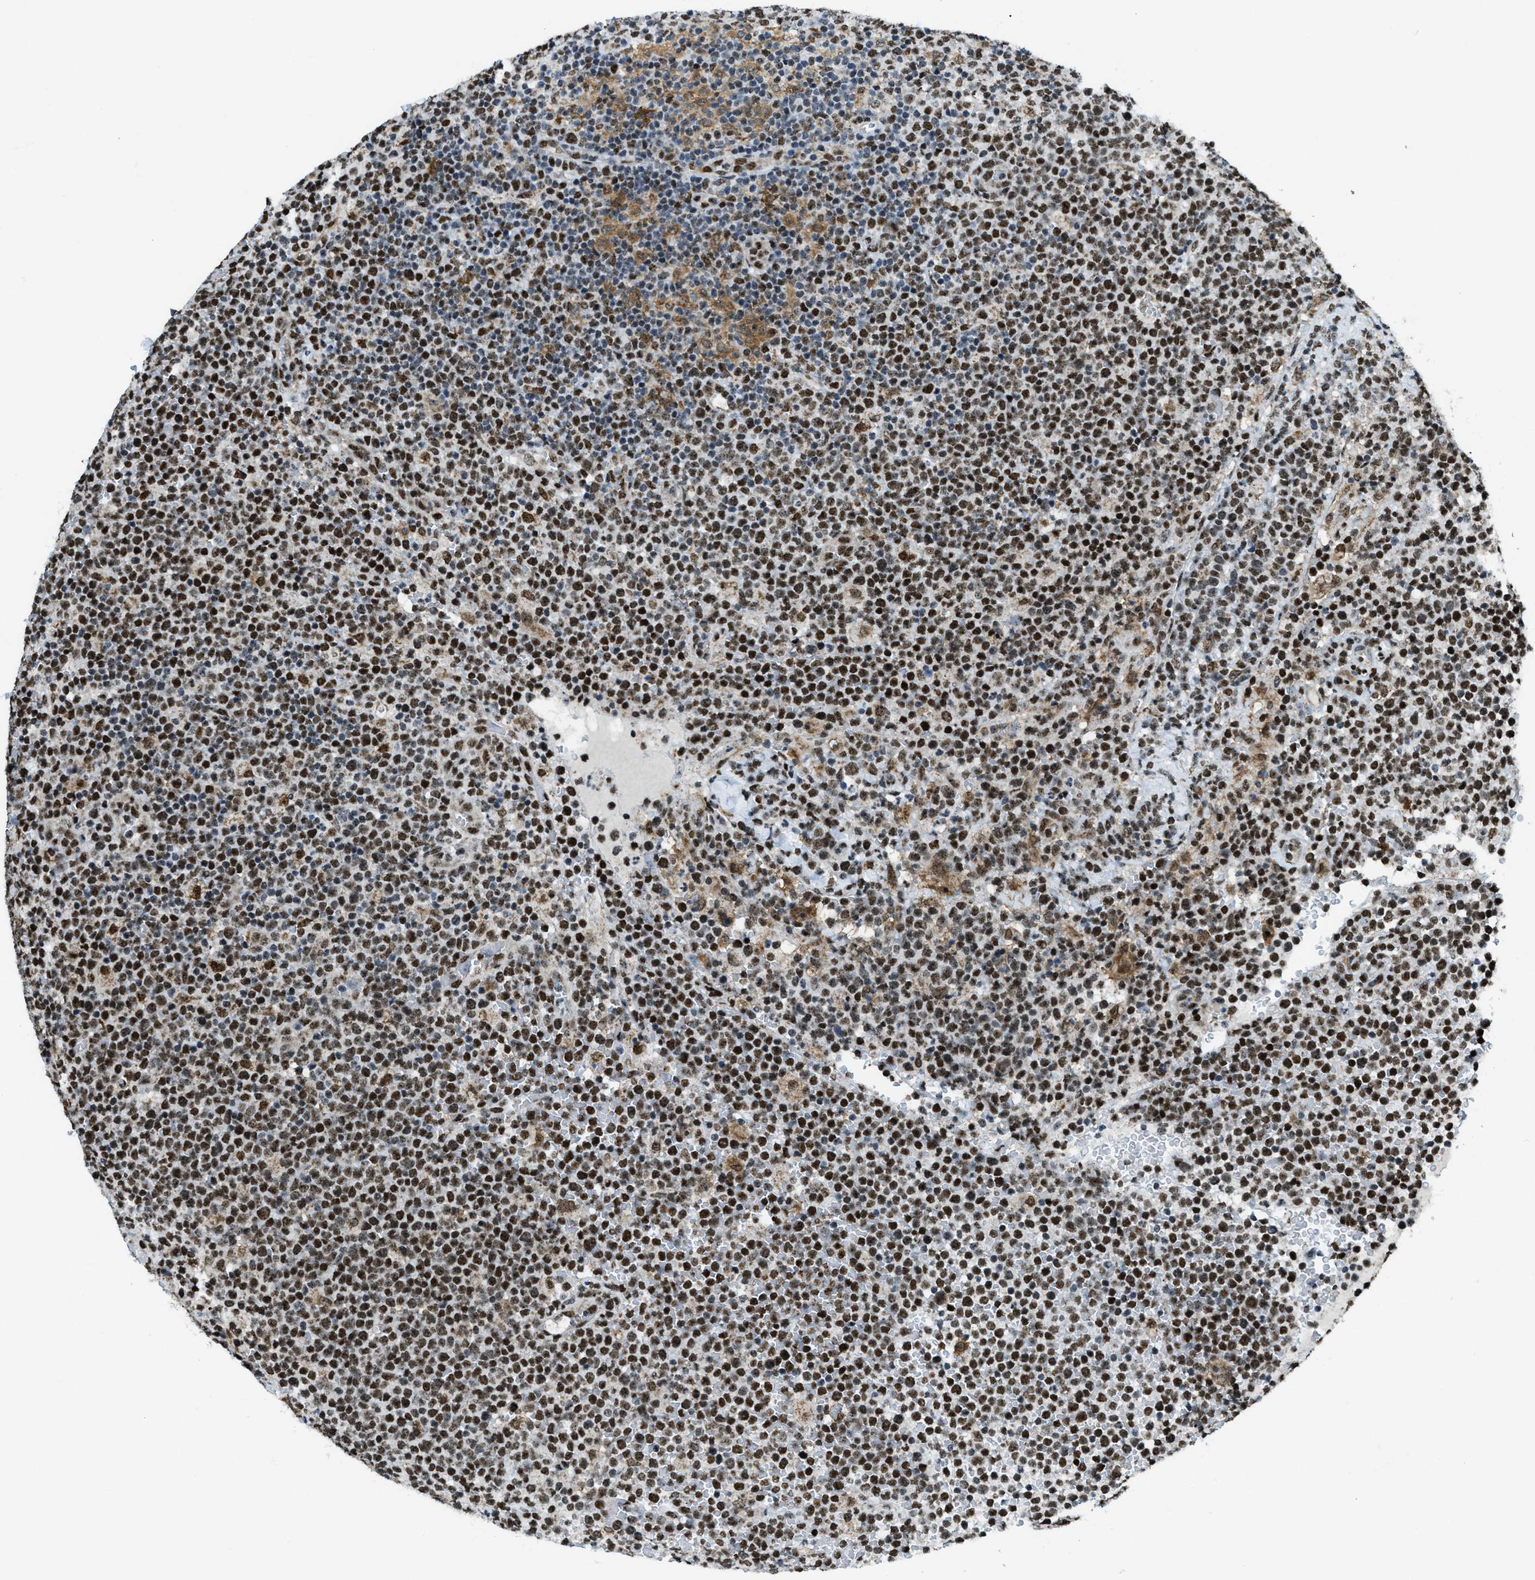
{"staining": {"intensity": "strong", "quantity": ">75%", "location": "cytoplasmic/membranous,nuclear"}, "tissue": "lymphoma", "cell_type": "Tumor cells", "image_type": "cancer", "snomed": [{"axis": "morphology", "description": "Malignant lymphoma, non-Hodgkin's type, High grade"}, {"axis": "topography", "description": "Lymph node"}], "caption": "Lymphoma tissue displays strong cytoplasmic/membranous and nuclear positivity in approximately >75% of tumor cells (brown staining indicates protein expression, while blue staining denotes nuclei).", "gene": "SP100", "patient": {"sex": "male", "age": 61}}